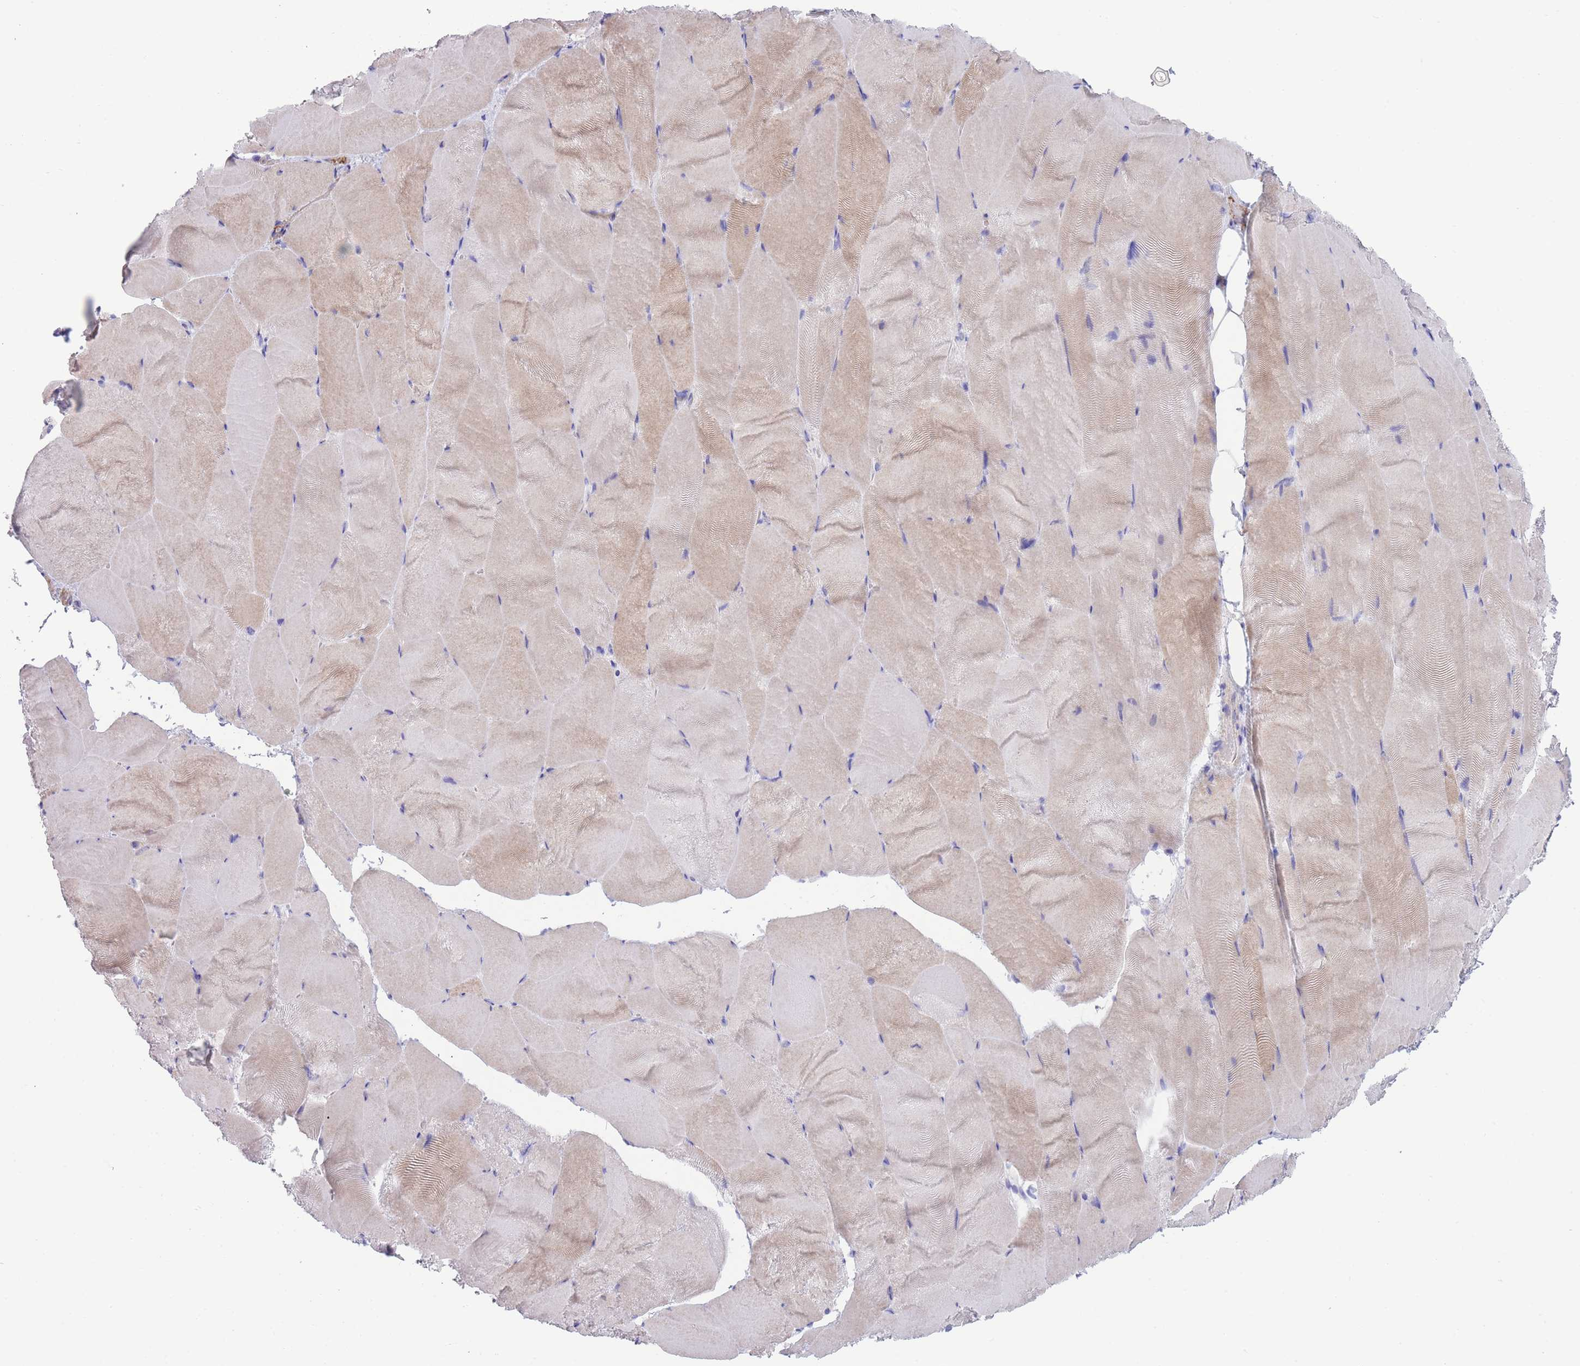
{"staining": {"intensity": "weak", "quantity": "25%-75%", "location": "cytoplasmic/membranous"}, "tissue": "skeletal muscle", "cell_type": "Myocytes", "image_type": "normal", "snomed": [{"axis": "morphology", "description": "Normal tissue, NOS"}, {"axis": "topography", "description": "Skeletal muscle"}], "caption": "The image reveals staining of benign skeletal muscle, revealing weak cytoplasmic/membranous protein positivity (brown color) within myocytes.", "gene": "DET1", "patient": {"sex": "female", "age": 64}}